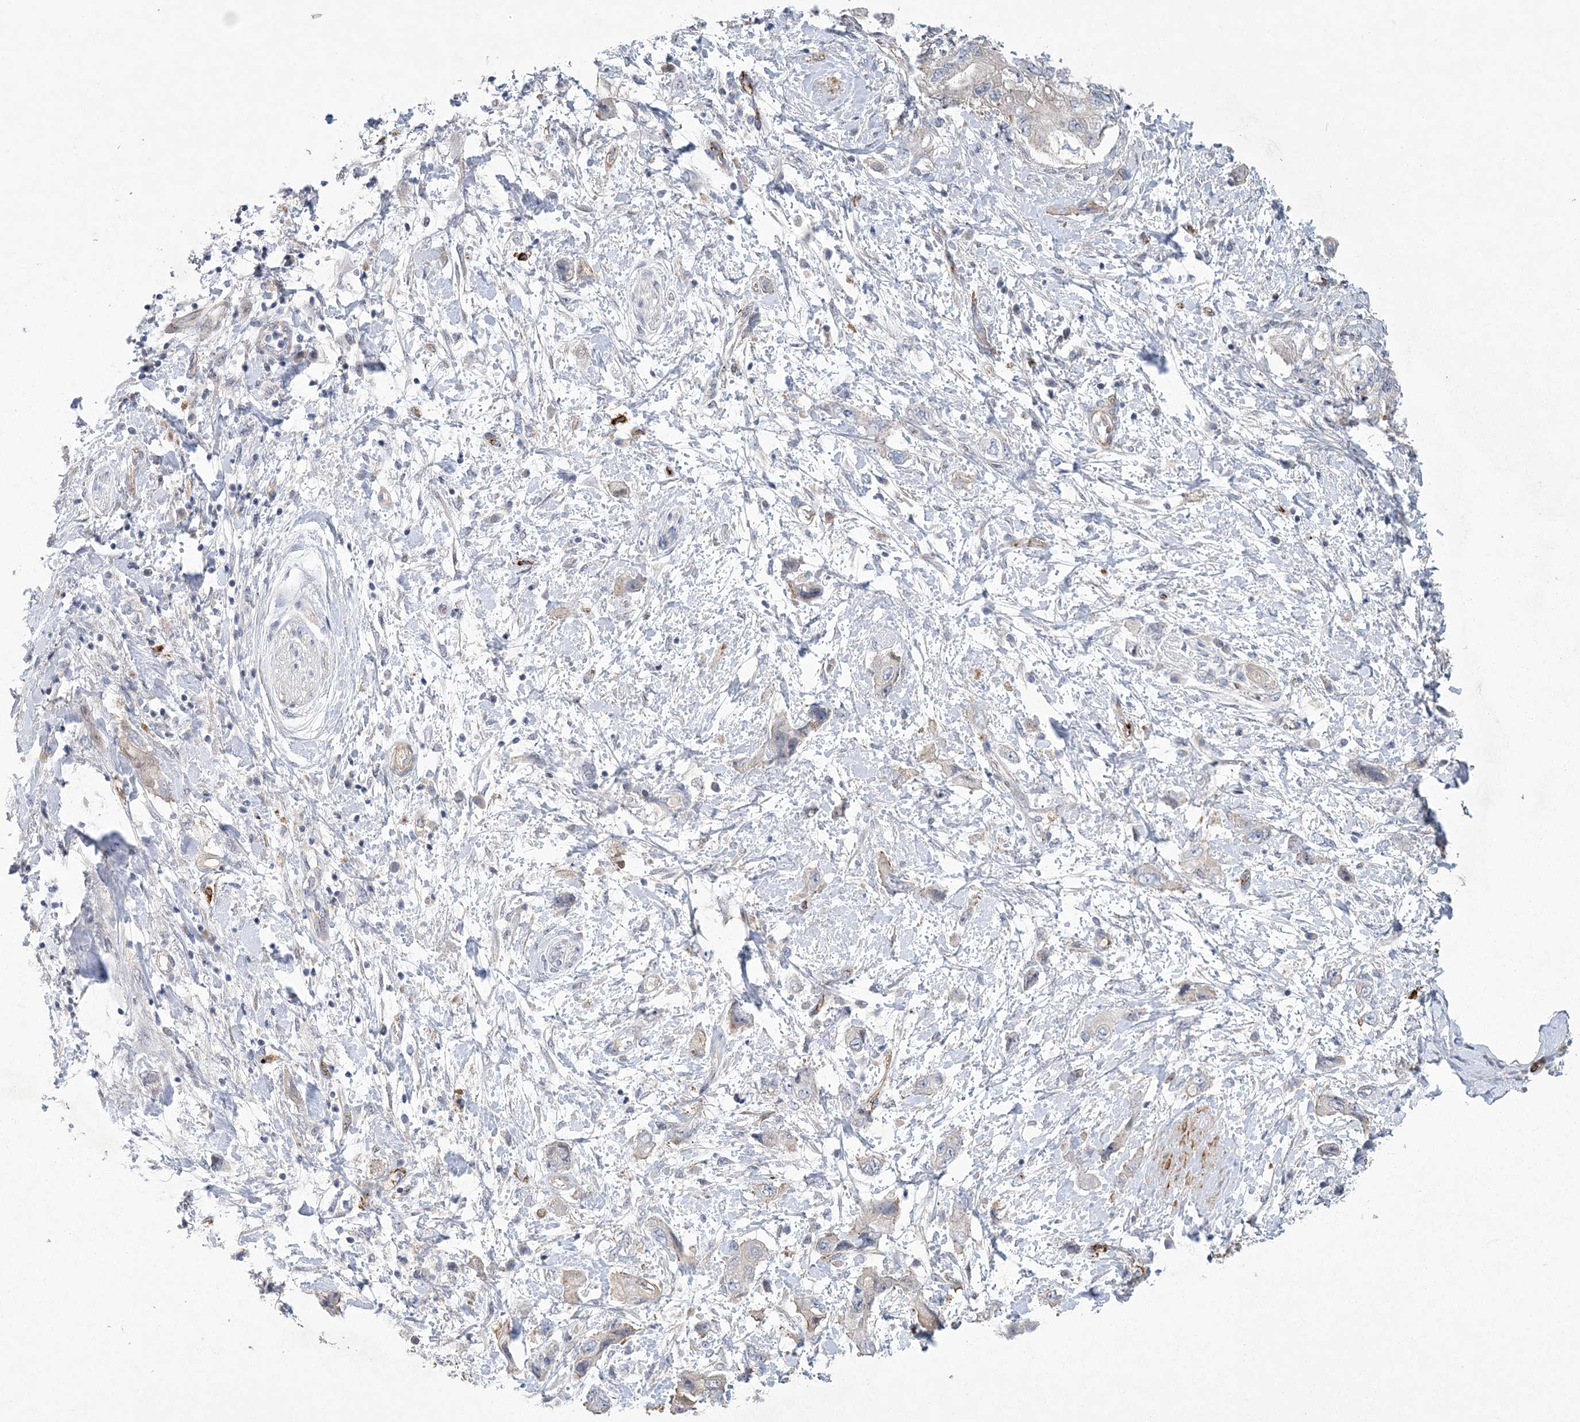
{"staining": {"intensity": "negative", "quantity": "none", "location": "none"}, "tissue": "pancreatic cancer", "cell_type": "Tumor cells", "image_type": "cancer", "snomed": [{"axis": "morphology", "description": "Adenocarcinoma, NOS"}, {"axis": "topography", "description": "Pancreas"}], "caption": "An immunohistochemistry histopathology image of pancreatic cancer (adenocarcinoma) is shown. There is no staining in tumor cells of pancreatic cancer (adenocarcinoma).", "gene": "CALN1", "patient": {"sex": "female", "age": 73}}